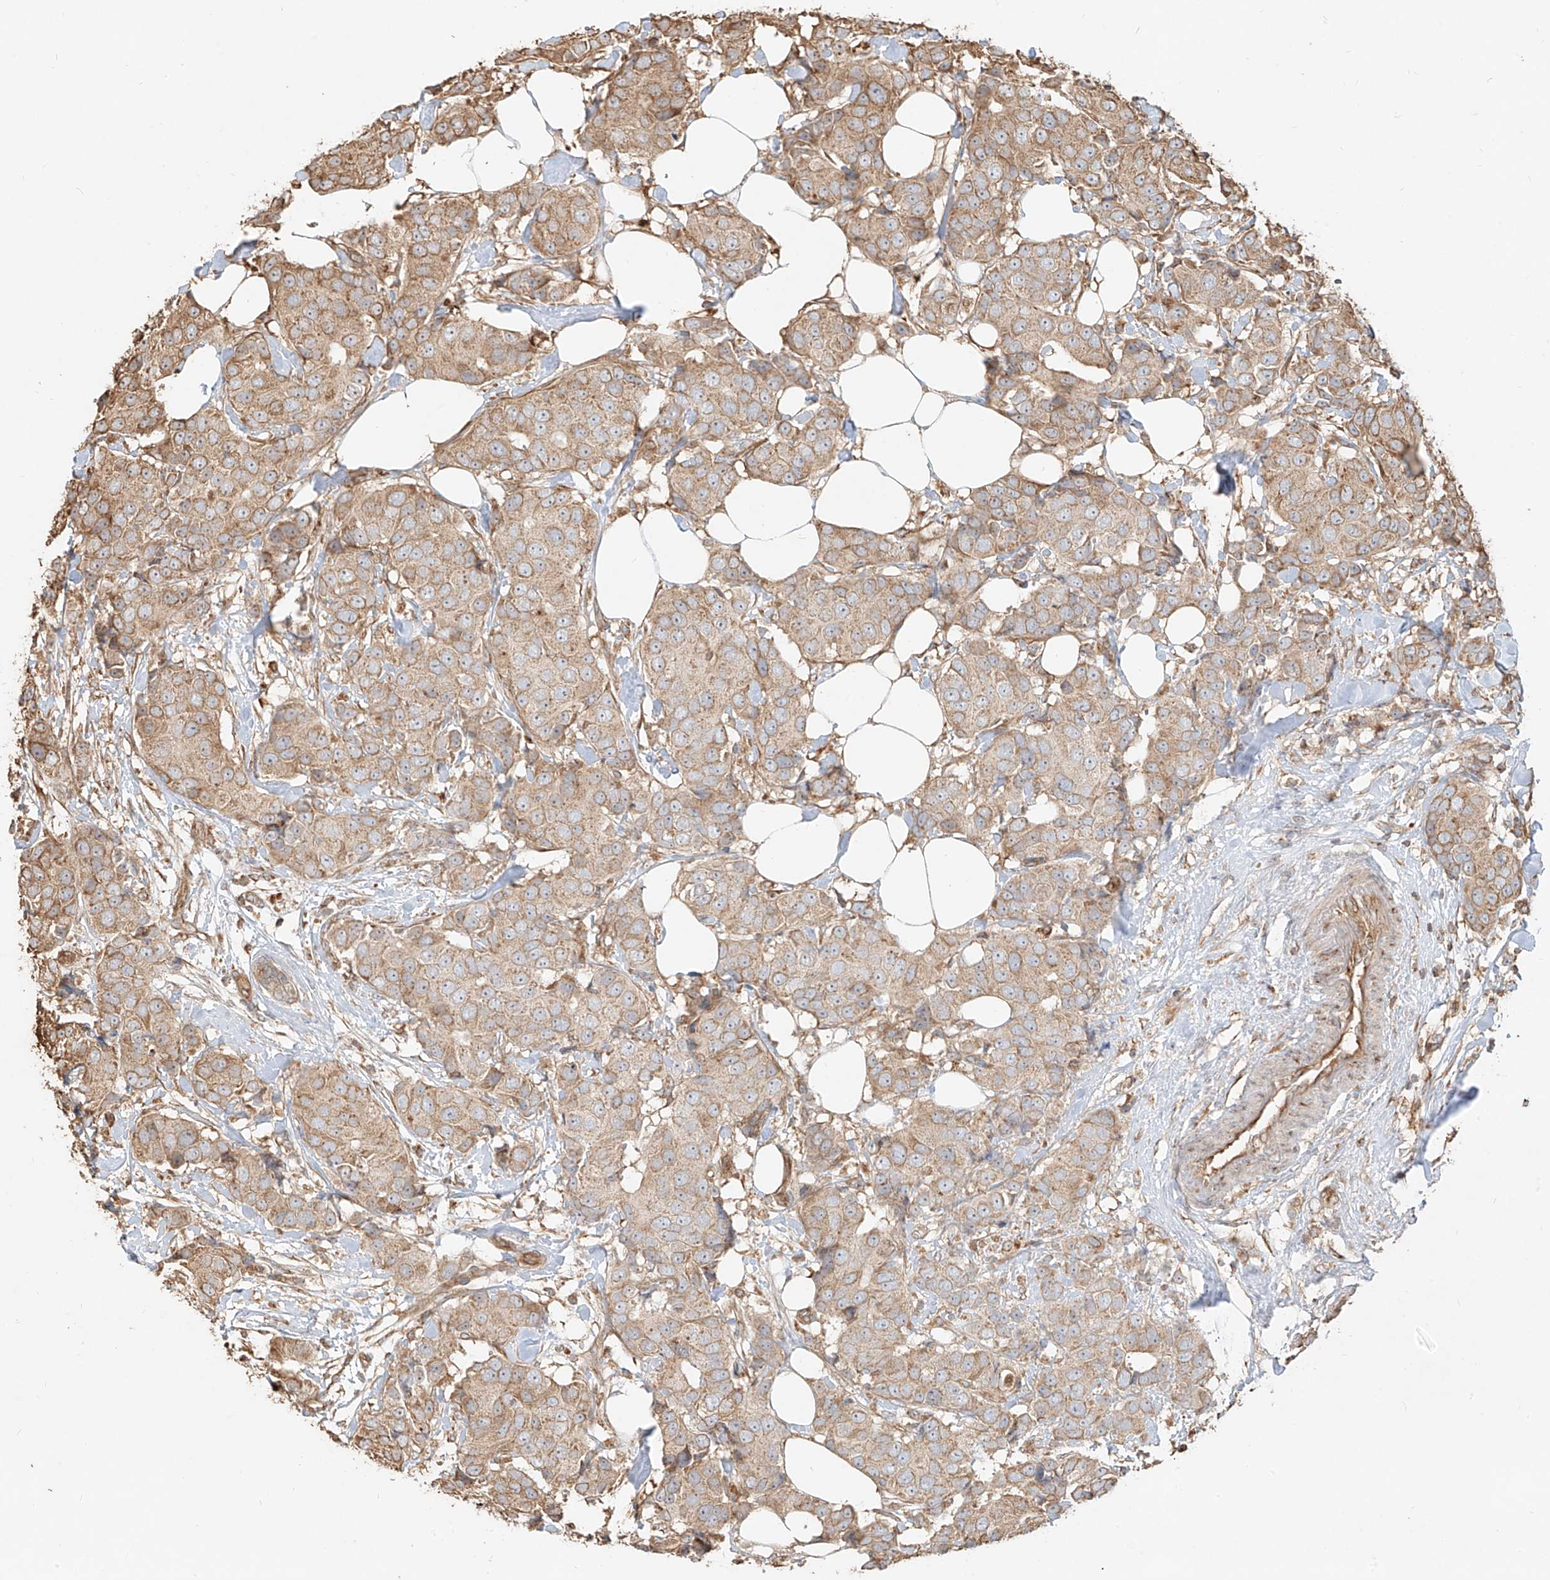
{"staining": {"intensity": "moderate", "quantity": "25%-75%", "location": "cytoplasmic/membranous"}, "tissue": "breast cancer", "cell_type": "Tumor cells", "image_type": "cancer", "snomed": [{"axis": "morphology", "description": "Normal tissue, NOS"}, {"axis": "morphology", "description": "Duct carcinoma"}, {"axis": "topography", "description": "Breast"}], "caption": "Immunohistochemistry histopathology image of intraductal carcinoma (breast) stained for a protein (brown), which reveals medium levels of moderate cytoplasmic/membranous positivity in about 25%-75% of tumor cells.", "gene": "EFNB1", "patient": {"sex": "female", "age": 39}}